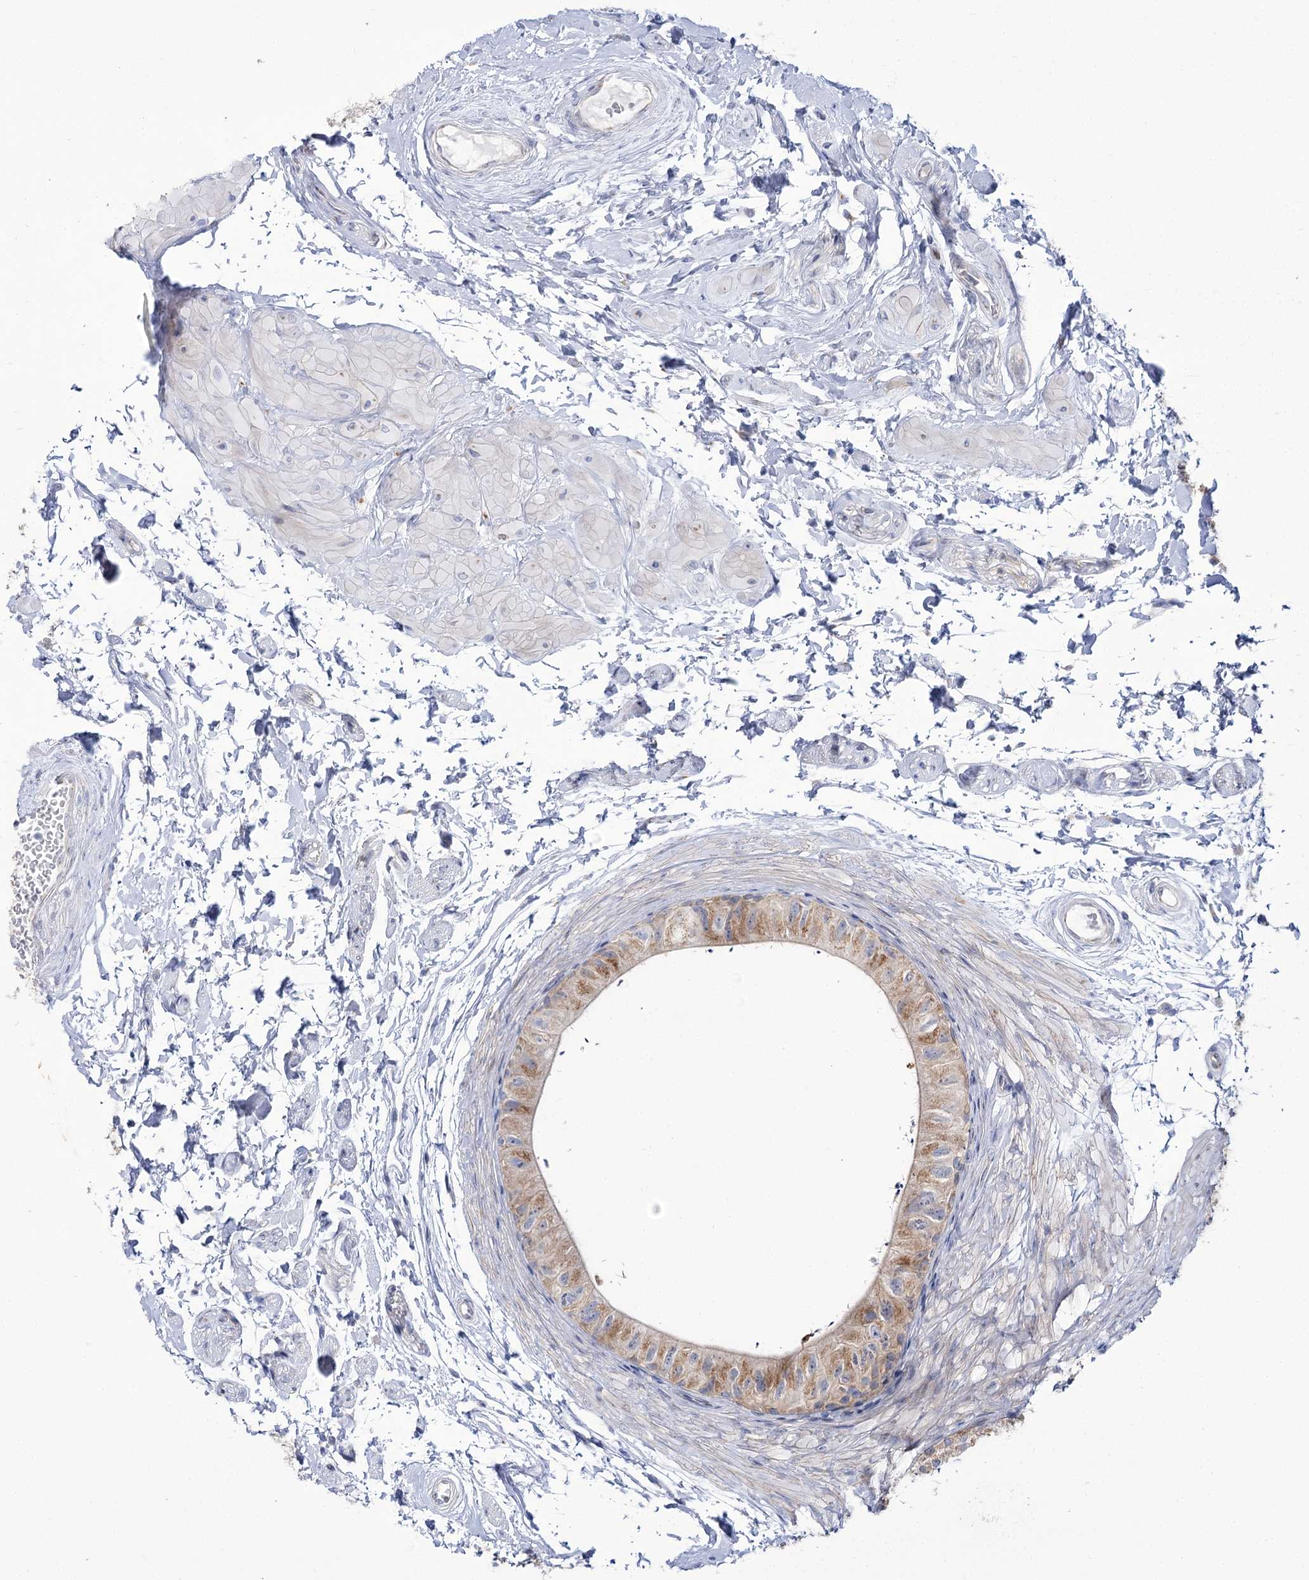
{"staining": {"intensity": "moderate", "quantity": ">75%", "location": "cytoplasmic/membranous"}, "tissue": "epididymis", "cell_type": "Glandular cells", "image_type": "normal", "snomed": [{"axis": "morphology", "description": "Normal tissue, NOS"}, {"axis": "topography", "description": "Epididymis"}], "caption": "Moderate cytoplasmic/membranous protein positivity is seen in about >75% of glandular cells in epididymis.", "gene": "SUOX", "patient": {"sex": "male", "age": 50}}